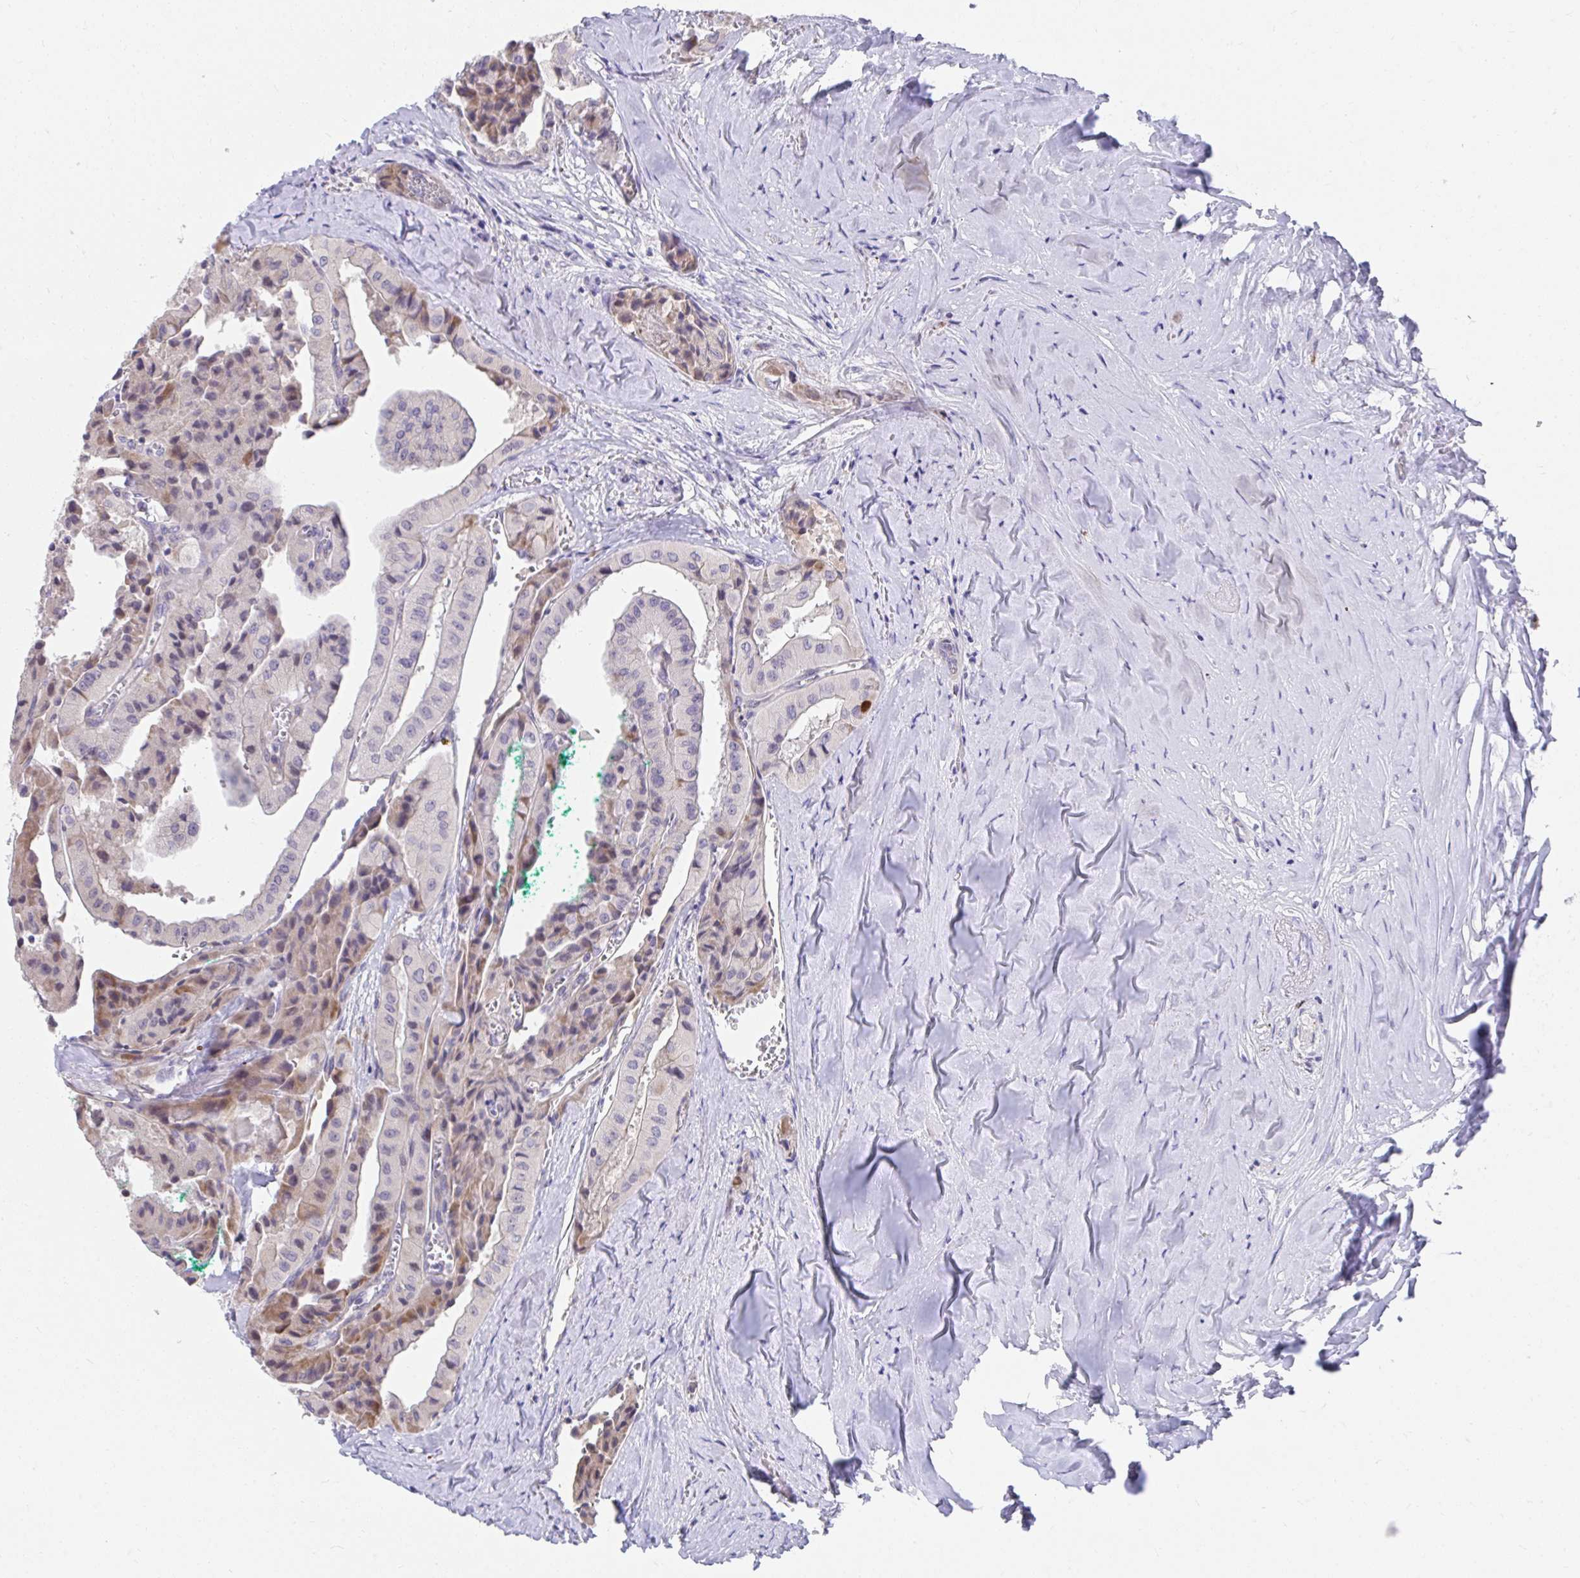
{"staining": {"intensity": "weak", "quantity": "<25%", "location": "cytoplasmic/membranous"}, "tissue": "thyroid cancer", "cell_type": "Tumor cells", "image_type": "cancer", "snomed": [{"axis": "morphology", "description": "Normal tissue, NOS"}, {"axis": "morphology", "description": "Papillary adenocarcinoma, NOS"}, {"axis": "topography", "description": "Thyroid gland"}], "caption": "Photomicrograph shows no significant protein expression in tumor cells of thyroid cancer (papillary adenocarcinoma).", "gene": "SLAMF7", "patient": {"sex": "female", "age": 59}}